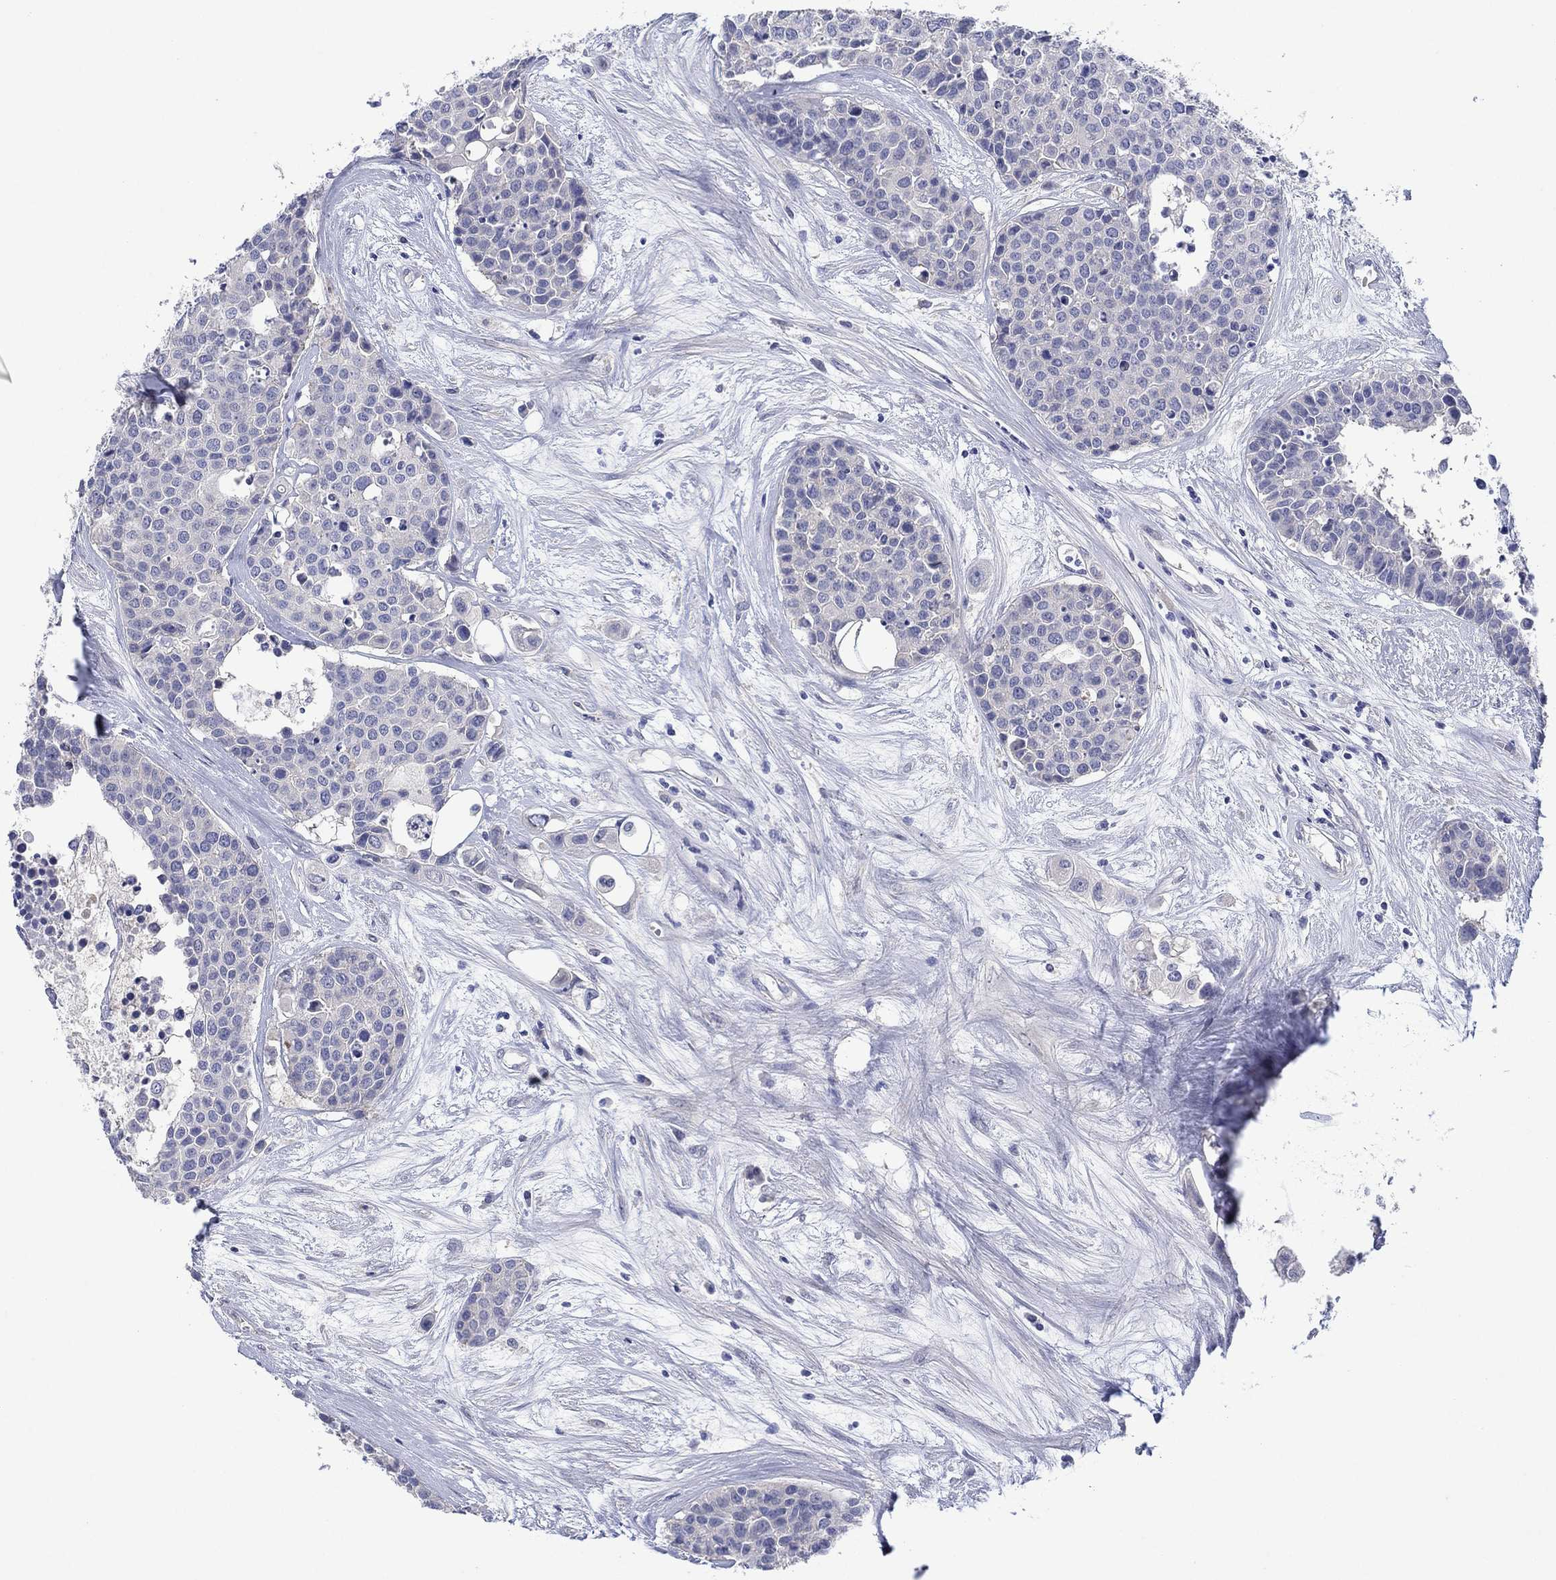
{"staining": {"intensity": "negative", "quantity": "none", "location": "none"}, "tissue": "carcinoid", "cell_type": "Tumor cells", "image_type": "cancer", "snomed": [{"axis": "morphology", "description": "Carcinoid, malignant, NOS"}, {"axis": "topography", "description": "Colon"}], "caption": "Immunohistochemistry (IHC) of human carcinoid demonstrates no expression in tumor cells.", "gene": "HDC", "patient": {"sex": "male", "age": 81}}